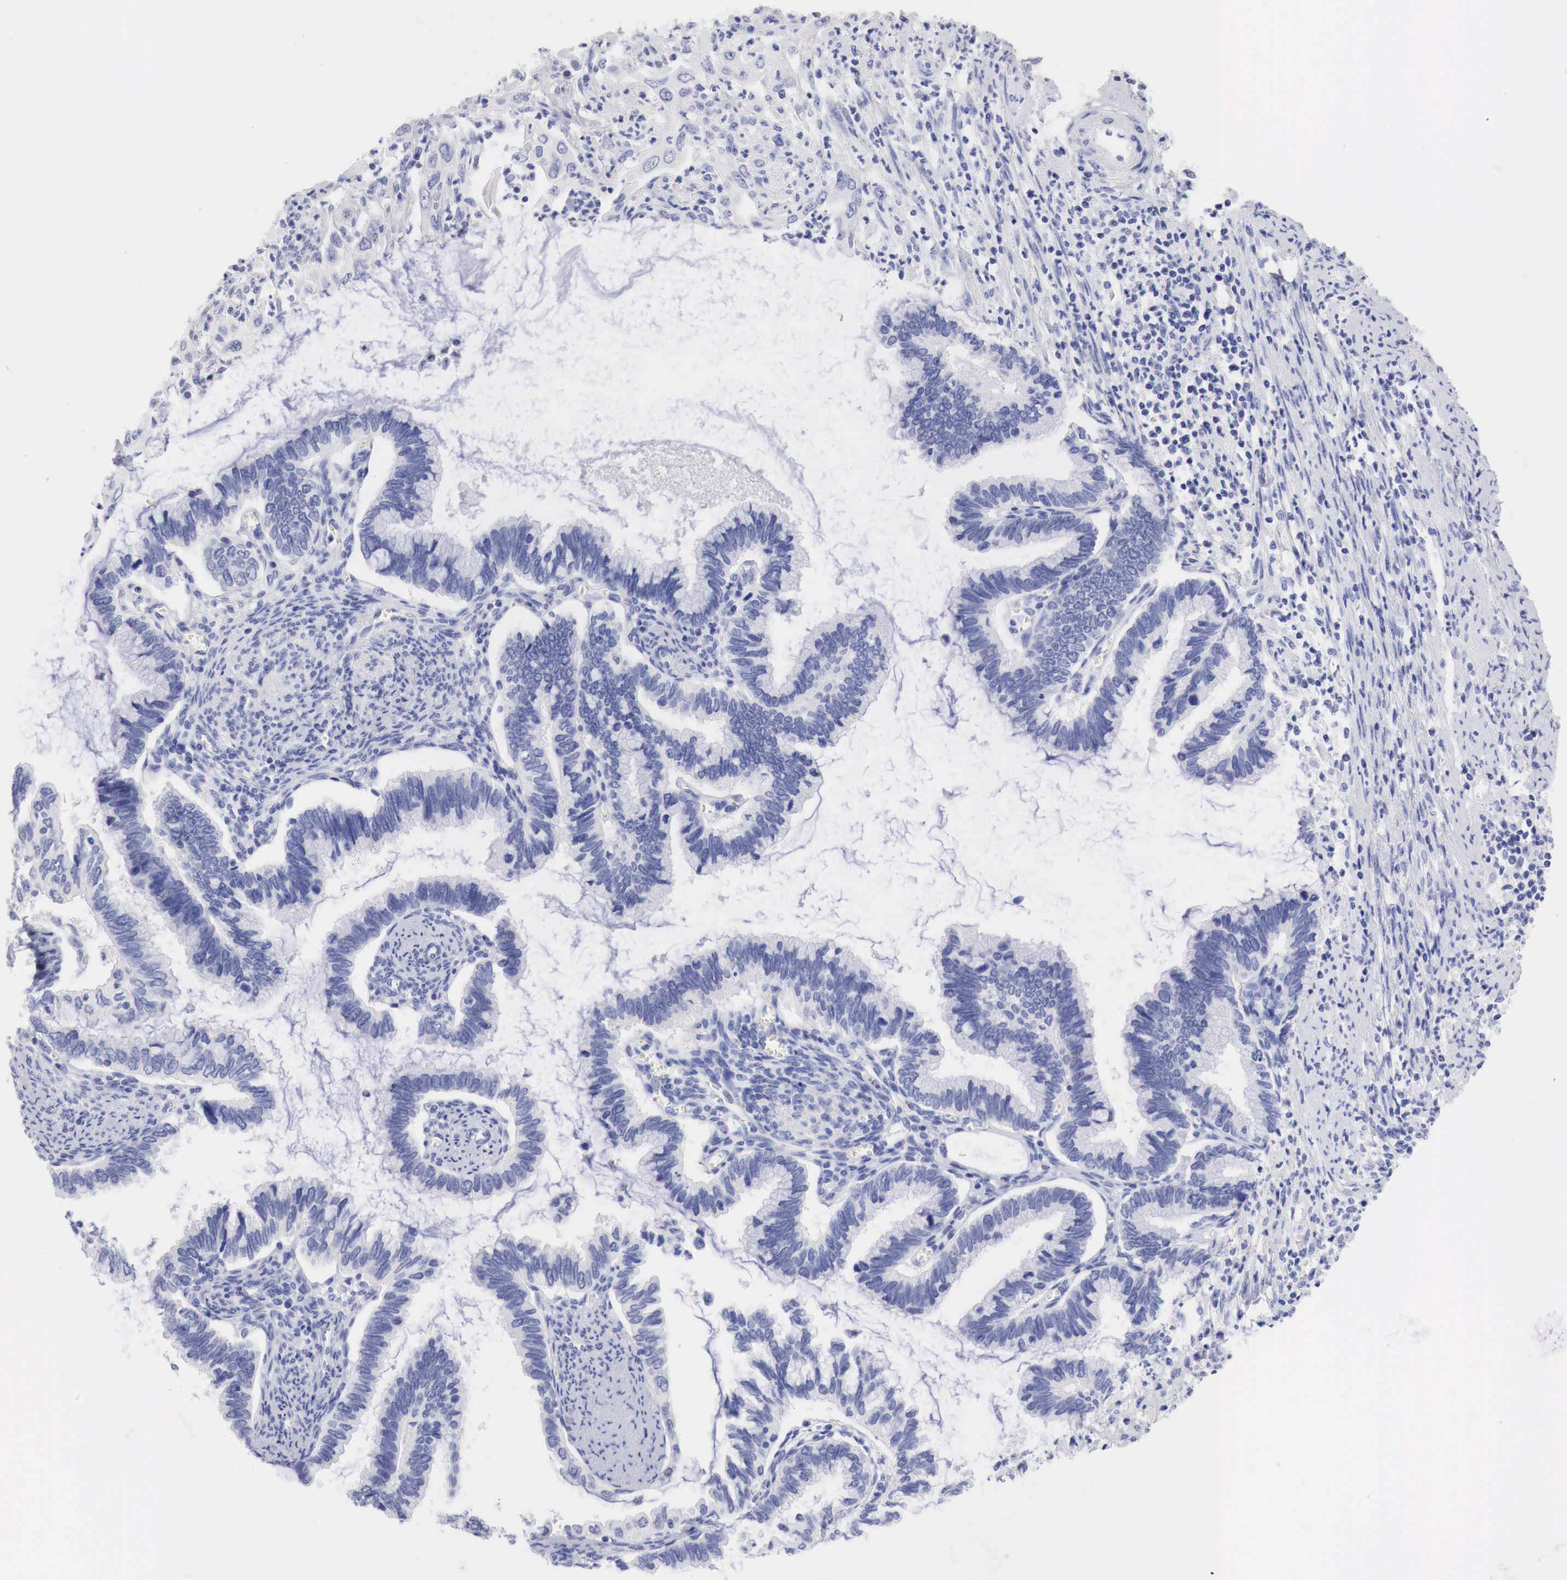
{"staining": {"intensity": "negative", "quantity": "none", "location": "none"}, "tissue": "cervical cancer", "cell_type": "Tumor cells", "image_type": "cancer", "snomed": [{"axis": "morphology", "description": "Adenocarcinoma, NOS"}, {"axis": "topography", "description": "Cervix"}], "caption": "Immunohistochemical staining of adenocarcinoma (cervical) exhibits no significant positivity in tumor cells. (DAB (3,3'-diaminobenzidine) immunohistochemistry visualized using brightfield microscopy, high magnification).", "gene": "TYR", "patient": {"sex": "female", "age": 49}}